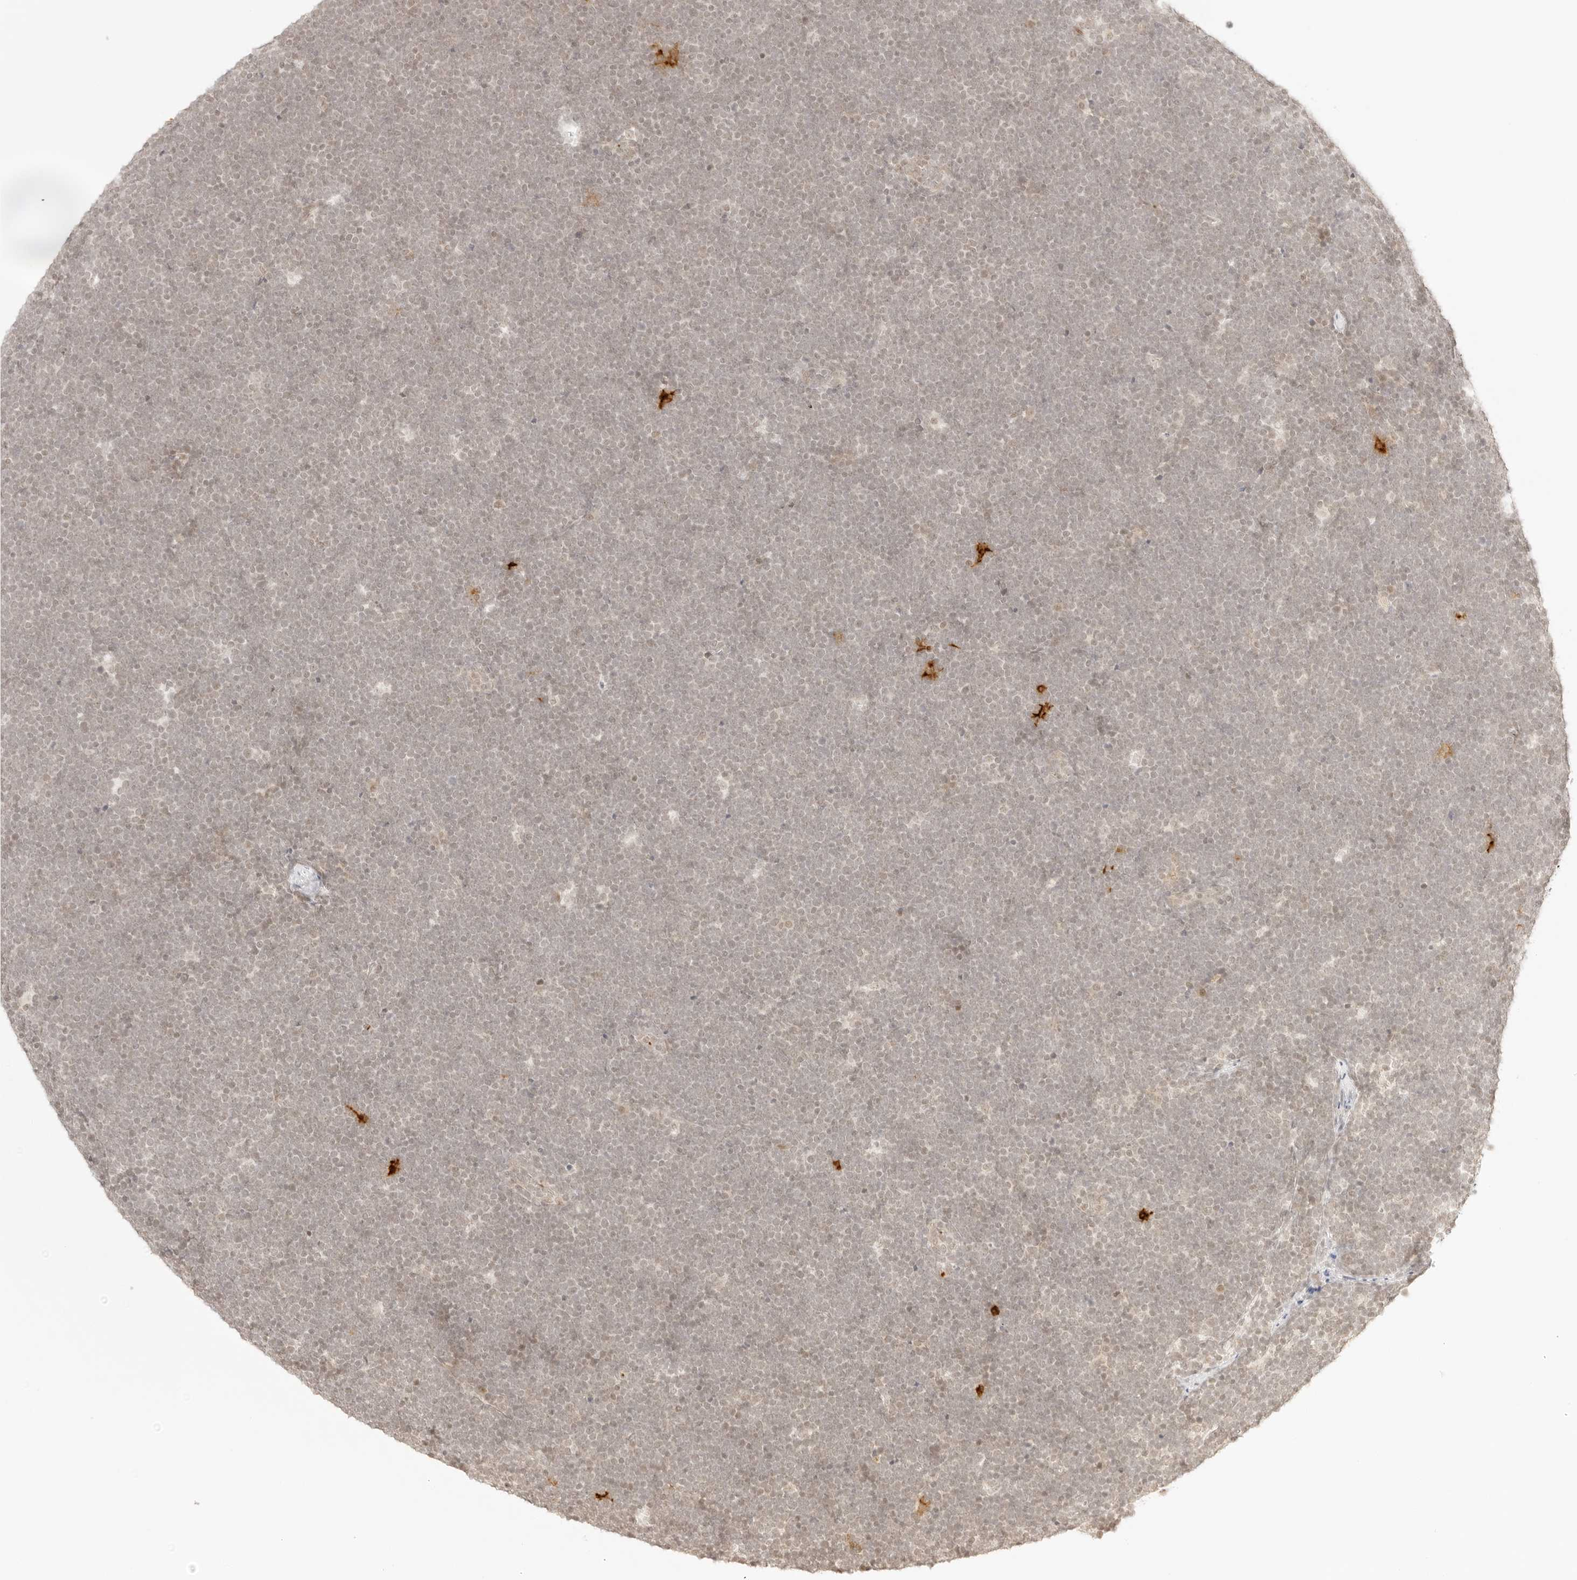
{"staining": {"intensity": "negative", "quantity": "none", "location": "none"}, "tissue": "lymphoma", "cell_type": "Tumor cells", "image_type": "cancer", "snomed": [{"axis": "morphology", "description": "Malignant lymphoma, non-Hodgkin's type, High grade"}, {"axis": "topography", "description": "Lymph node"}], "caption": "High power microscopy photomicrograph of an immunohistochemistry image of high-grade malignant lymphoma, non-Hodgkin's type, revealing no significant positivity in tumor cells.", "gene": "GNAS", "patient": {"sex": "male", "age": 13}}